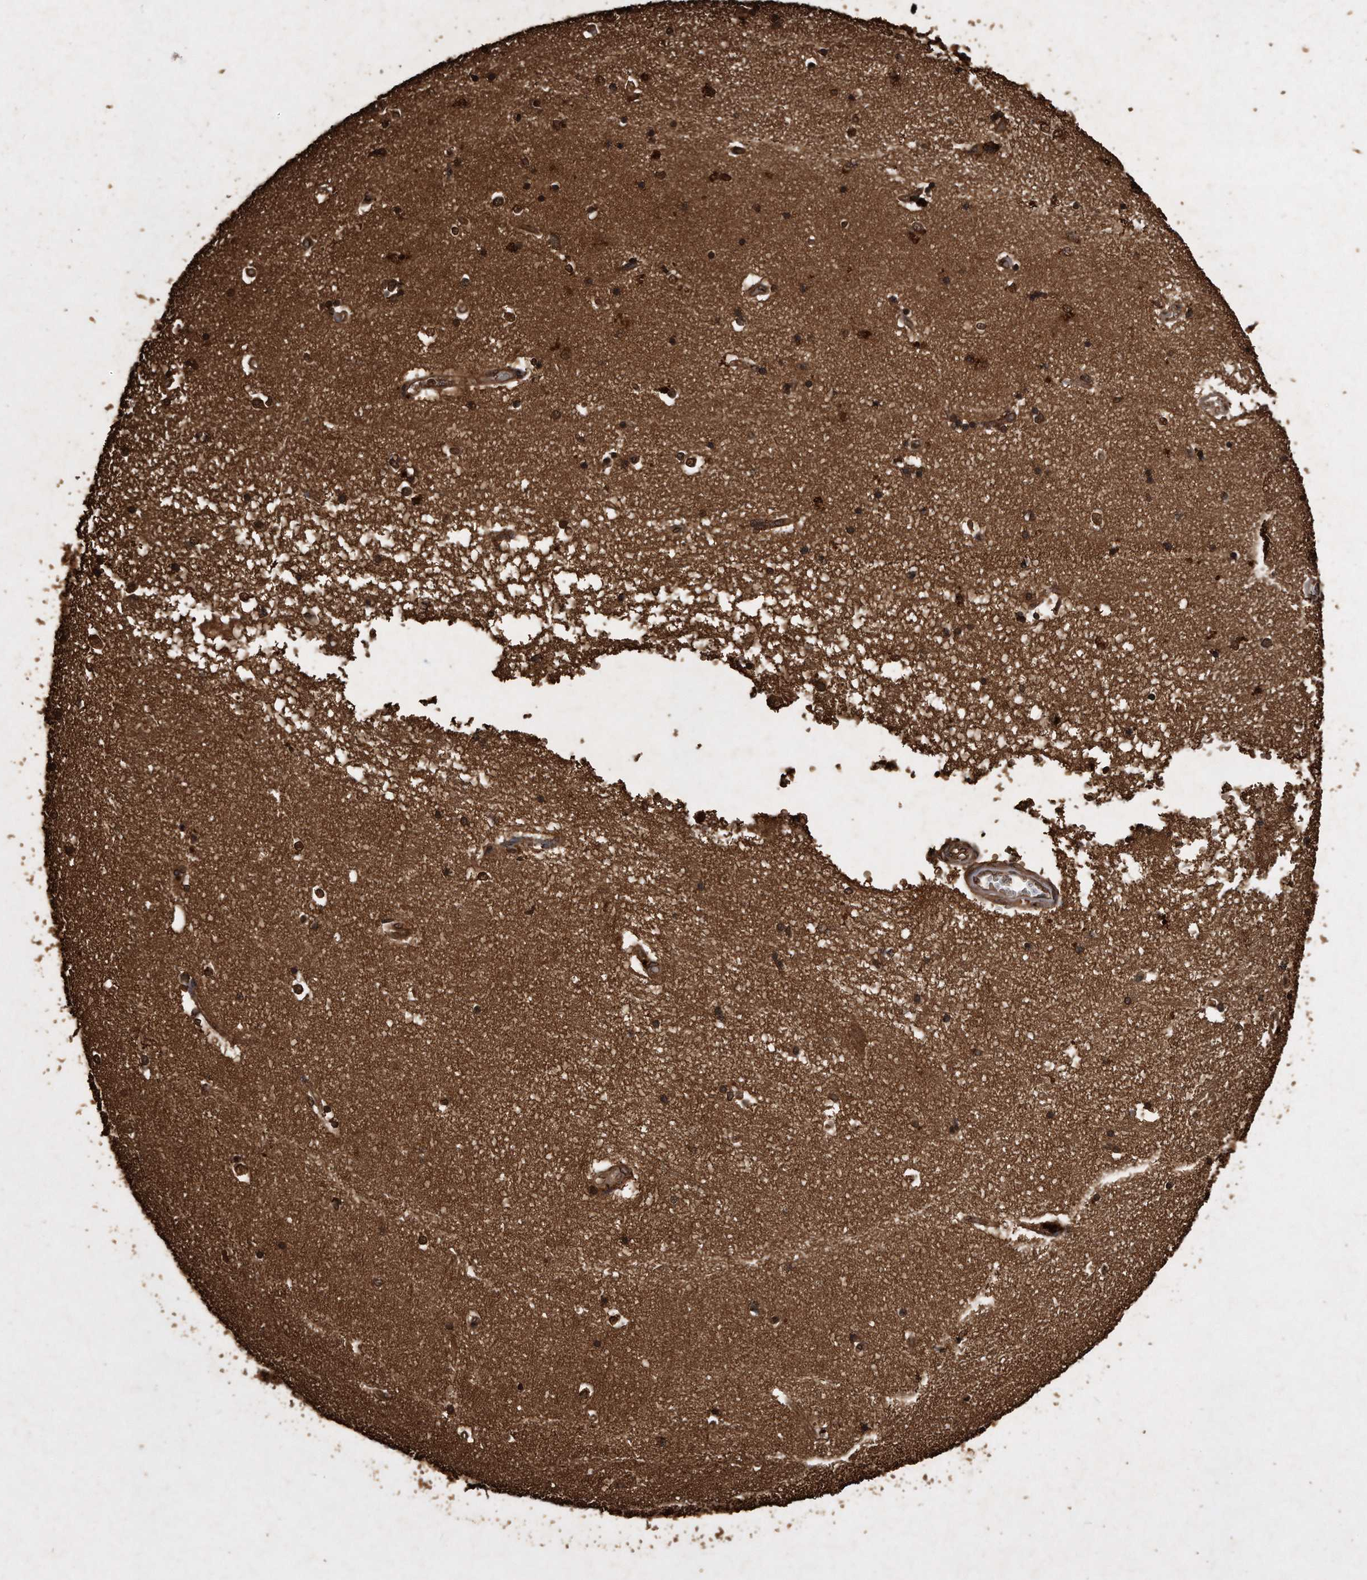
{"staining": {"intensity": "moderate", "quantity": "25%-75%", "location": "cytoplasmic/membranous,nuclear"}, "tissue": "hippocampus", "cell_type": "Glial cells", "image_type": "normal", "snomed": [{"axis": "morphology", "description": "Normal tissue, NOS"}, {"axis": "topography", "description": "Hippocampus"}], "caption": "Brown immunohistochemical staining in normal hippocampus reveals moderate cytoplasmic/membranous,nuclear expression in about 25%-75% of glial cells.", "gene": "CFLAR", "patient": {"sex": "male", "age": 45}}